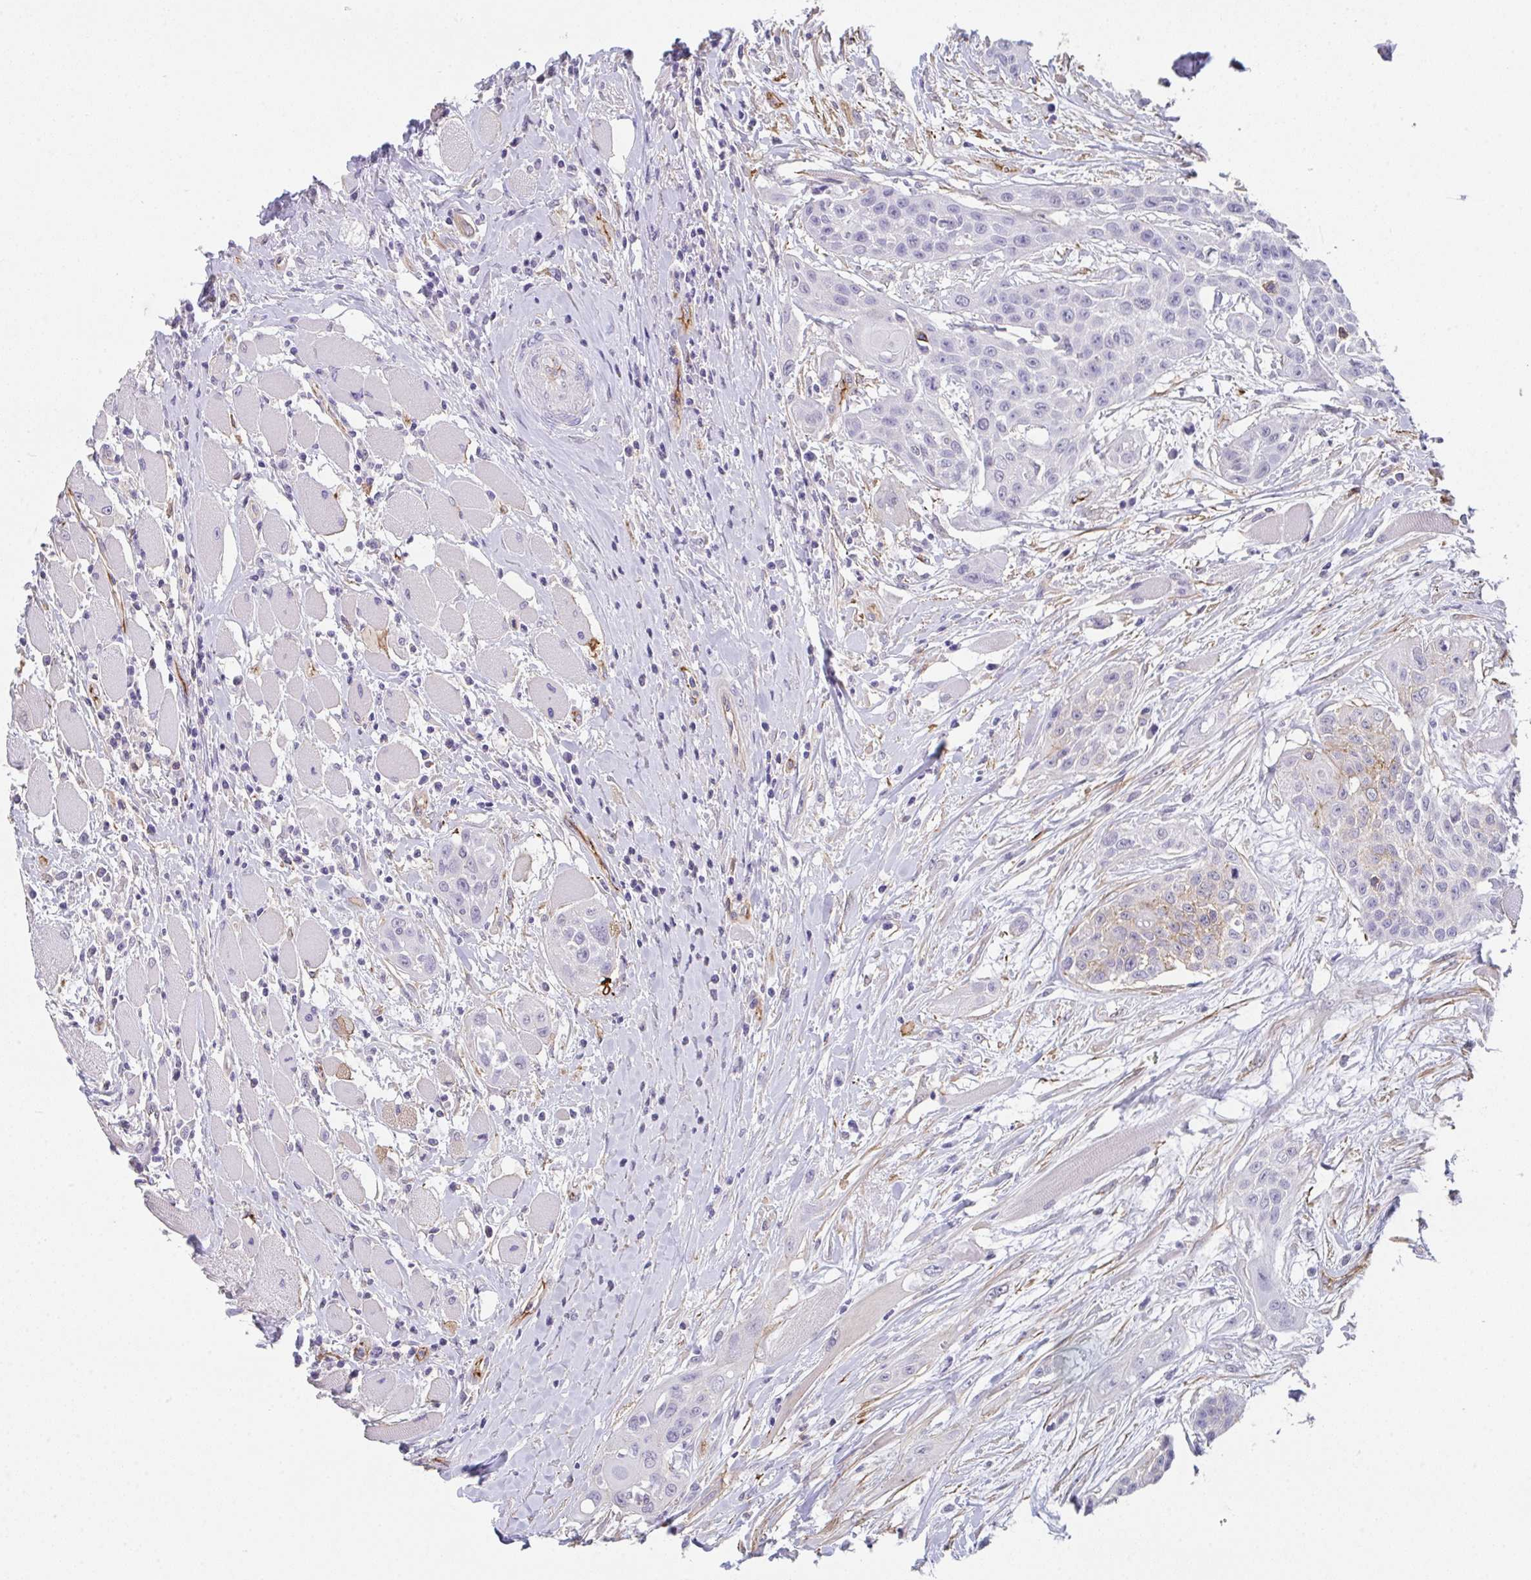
{"staining": {"intensity": "negative", "quantity": "none", "location": "none"}, "tissue": "head and neck cancer", "cell_type": "Tumor cells", "image_type": "cancer", "snomed": [{"axis": "morphology", "description": "Squamous cell carcinoma, NOS"}, {"axis": "topography", "description": "Head-Neck"}], "caption": "Head and neck cancer was stained to show a protein in brown. There is no significant staining in tumor cells.", "gene": "DBN1", "patient": {"sex": "female", "age": 73}}